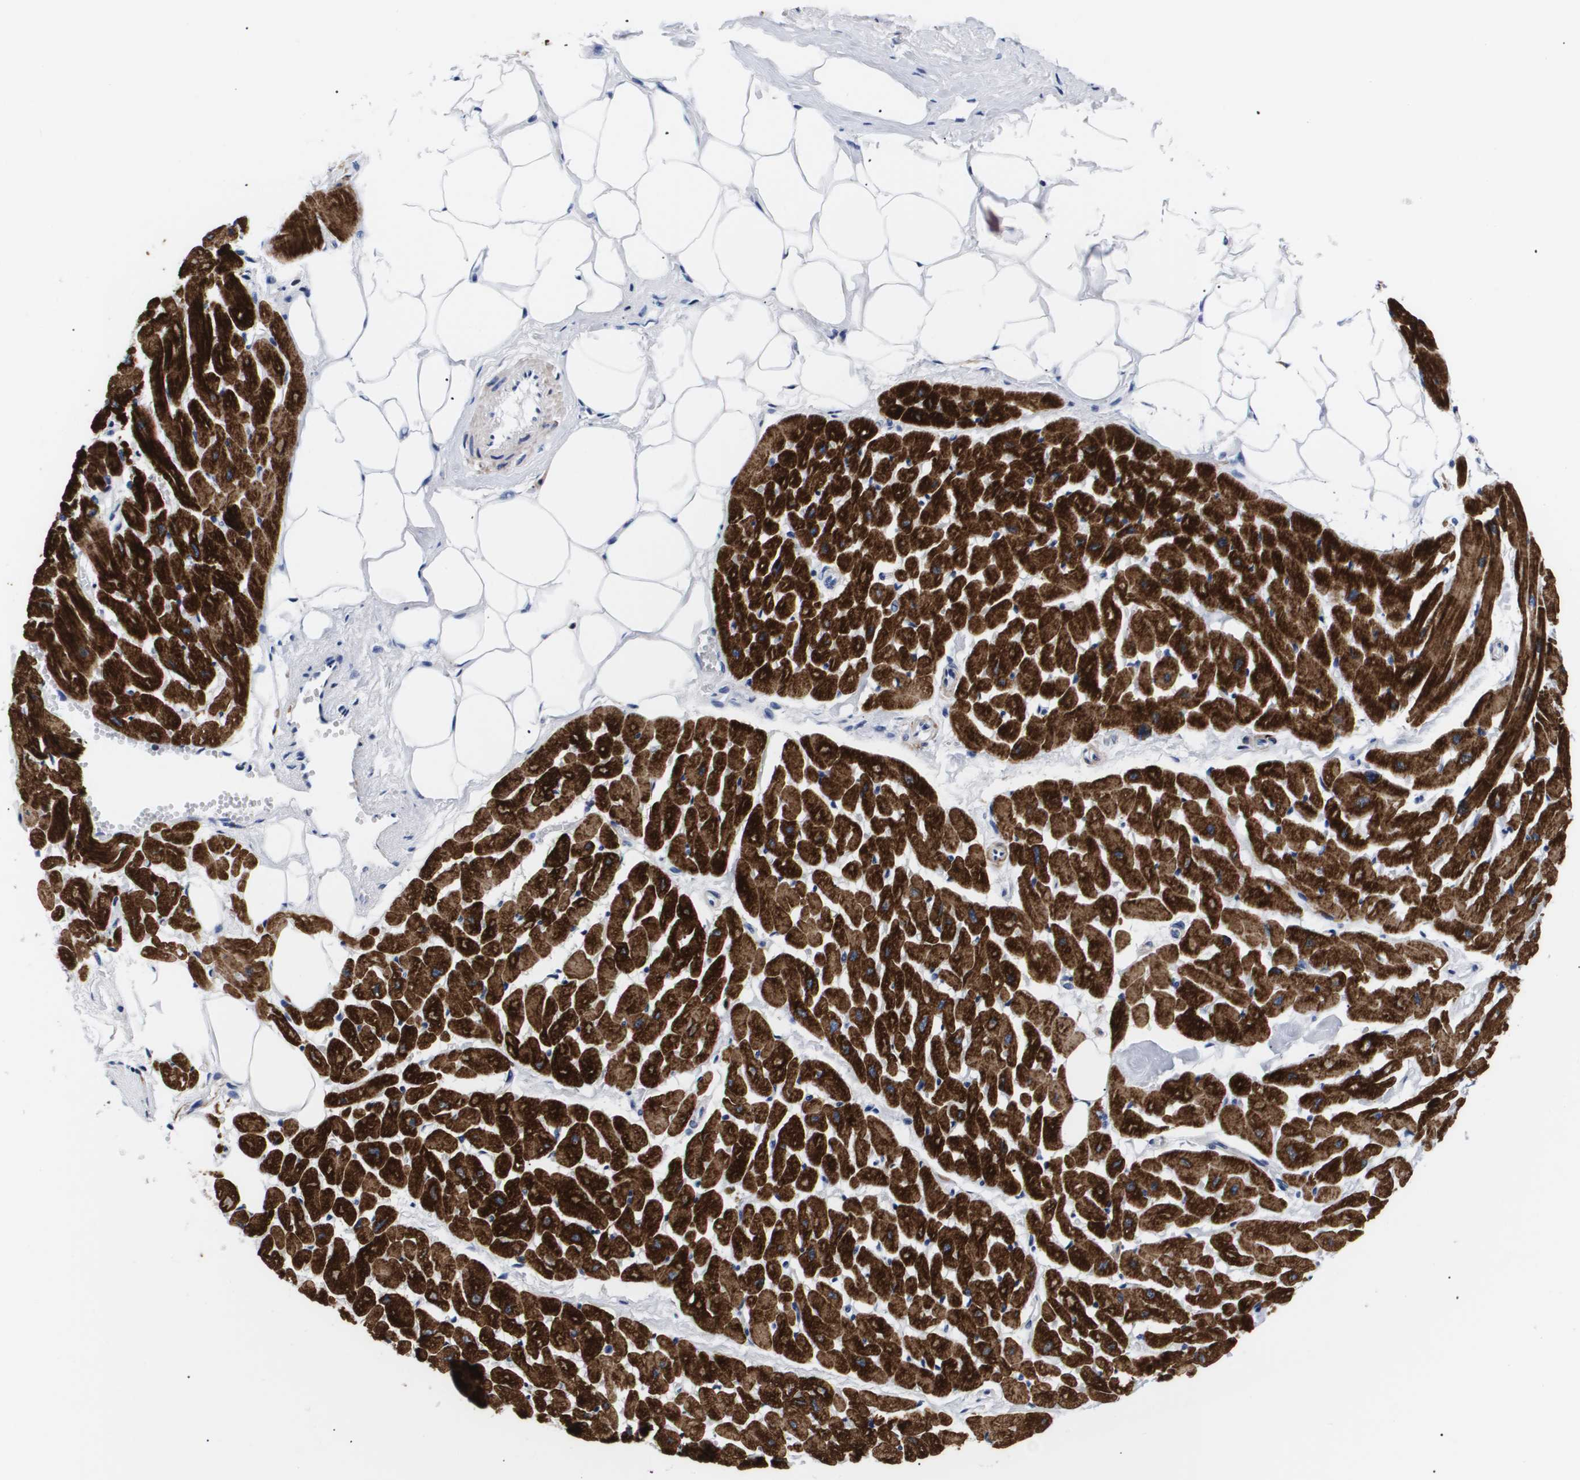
{"staining": {"intensity": "strong", "quantity": ">75%", "location": "cytoplasmic/membranous"}, "tissue": "heart muscle", "cell_type": "Cardiomyocytes", "image_type": "normal", "snomed": [{"axis": "morphology", "description": "Normal tissue, NOS"}, {"axis": "topography", "description": "Heart"}], "caption": "Immunohistochemical staining of benign human heart muscle demonstrates strong cytoplasmic/membranous protein positivity in approximately >75% of cardiomyocytes.", "gene": "SHD", "patient": {"sex": "female", "age": 19}}